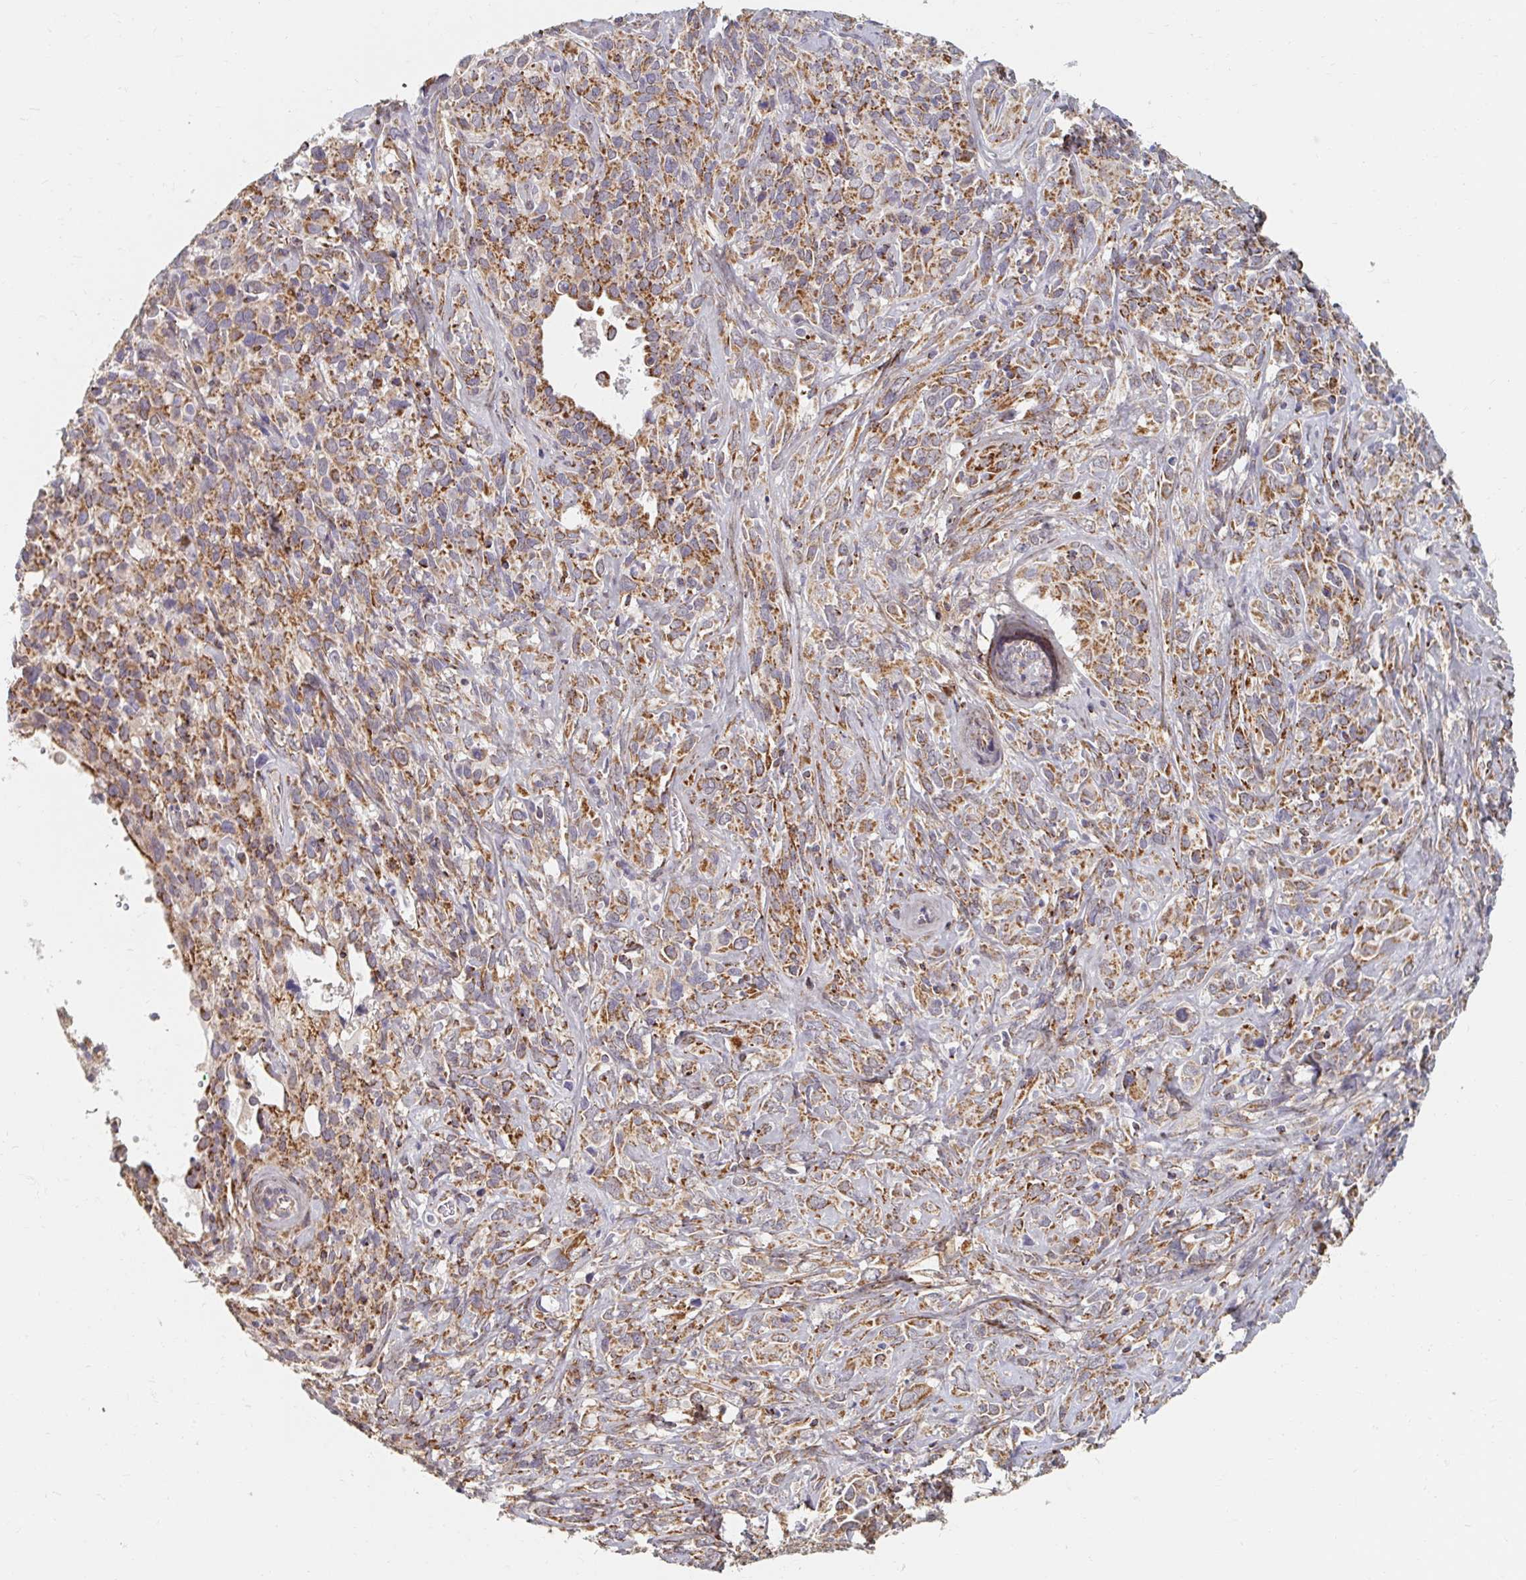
{"staining": {"intensity": "moderate", "quantity": ">75%", "location": "cytoplasmic/membranous"}, "tissue": "cervical cancer", "cell_type": "Tumor cells", "image_type": "cancer", "snomed": [{"axis": "morphology", "description": "Normal tissue, NOS"}, {"axis": "morphology", "description": "Squamous cell carcinoma, NOS"}, {"axis": "topography", "description": "Cervix"}], "caption": "The histopathology image demonstrates staining of cervical cancer (squamous cell carcinoma), revealing moderate cytoplasmic/membranous protein expression (brown color) within tumor cells. Nuclei are stained in blue.", "gene": "MAVS", "patient": {"sex": "female", "age": 51}}